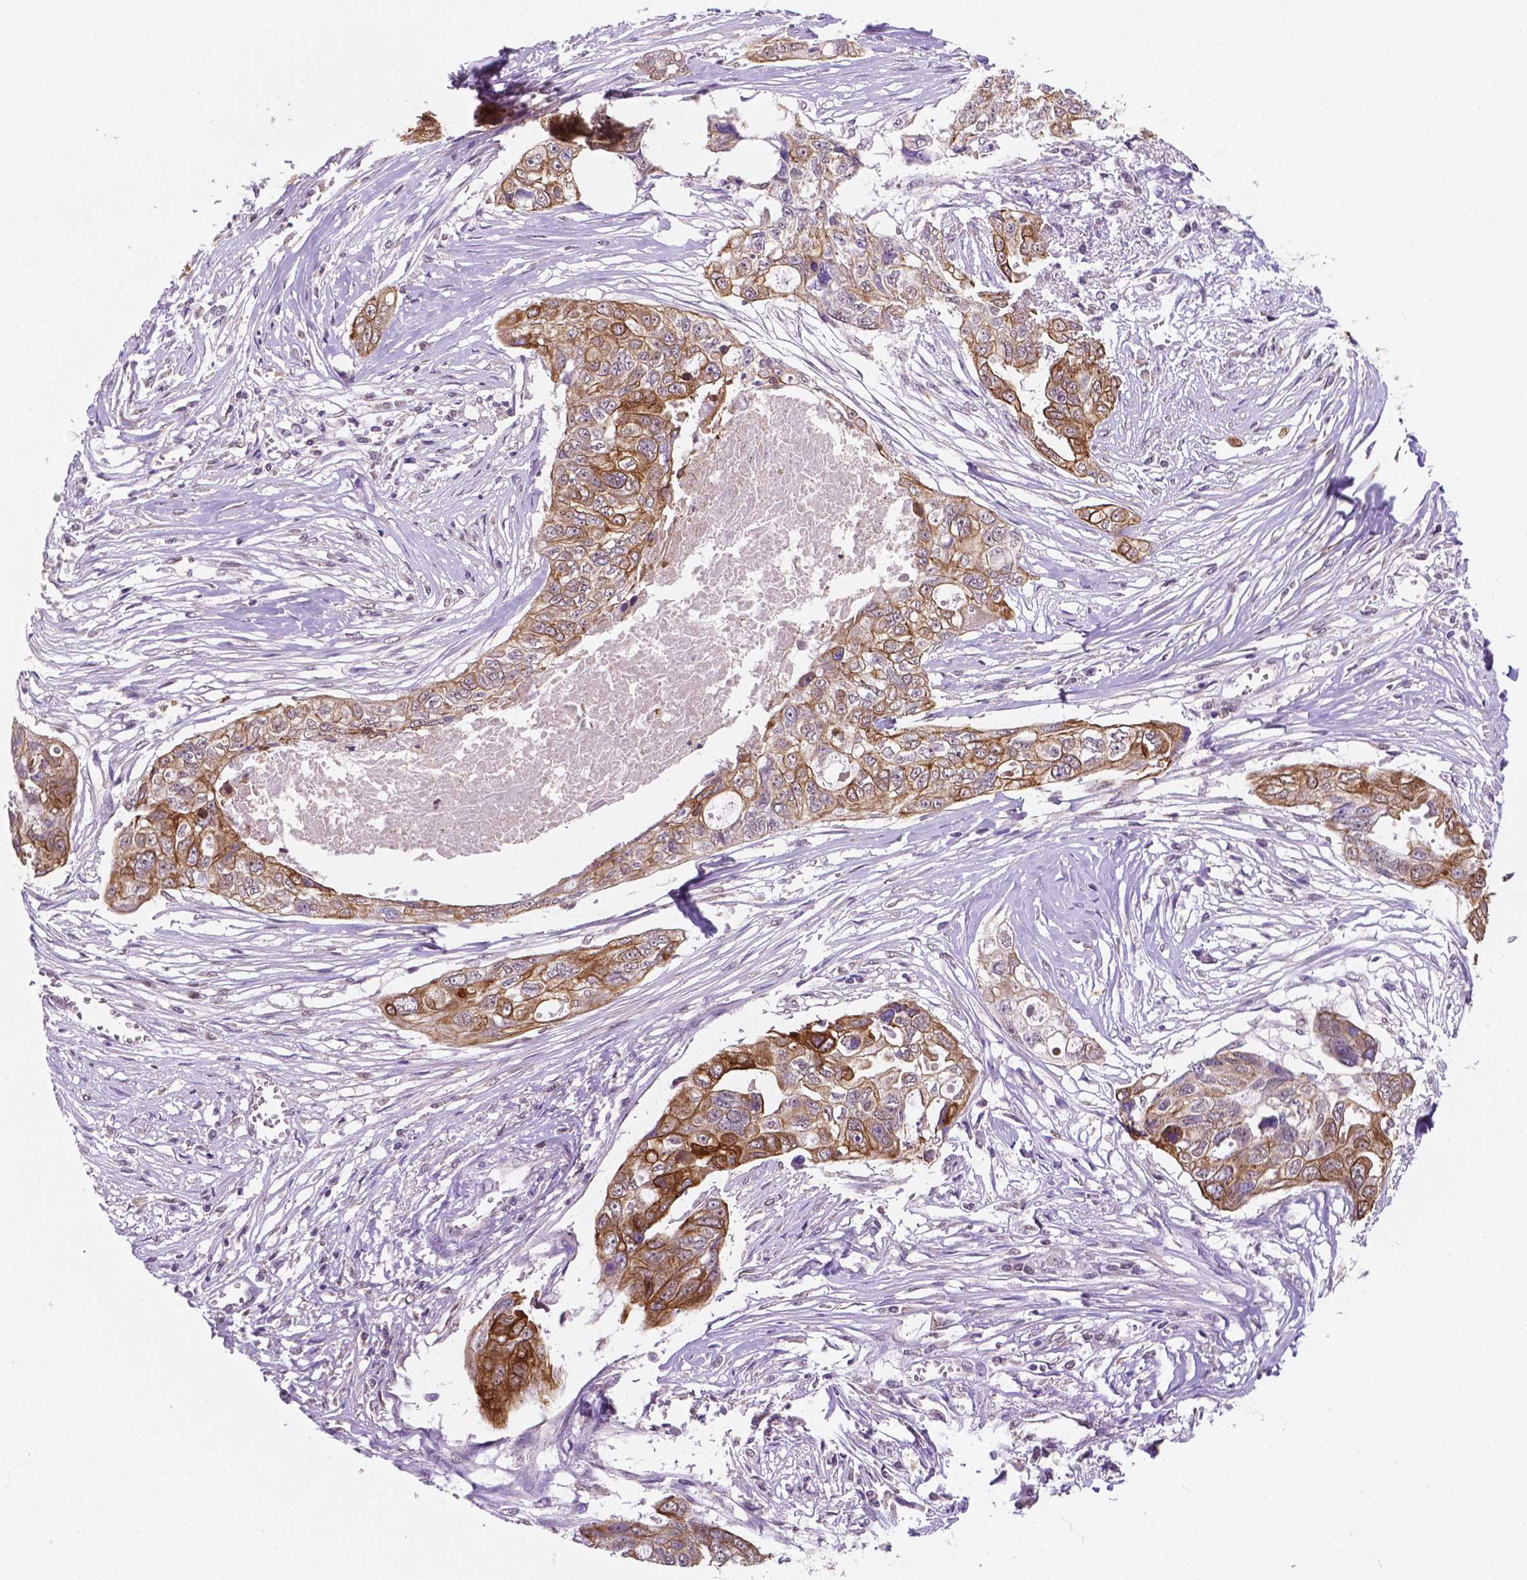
{"staining": {"intensity": "moderate", "quantity": ">75%", "location": "cytoplasmic/membranous"}, "tissue": "ovarian cancer", "cell_type": "Tumor cells", "image_type": "cancer", "snomed": [{"axis": "morphology", "description": "Carcinoma, endometroid"}, {"axis": "topography", "description": "Ovary"}], "caption": "Protein analysis of endometroid carcinoma (ovarian) tissue displays moderate cytoplasmic/membranous staining in about >75% of tumor cells.", "gene": "SHLD3", "patient": {"sex": "female", "age": 70}}